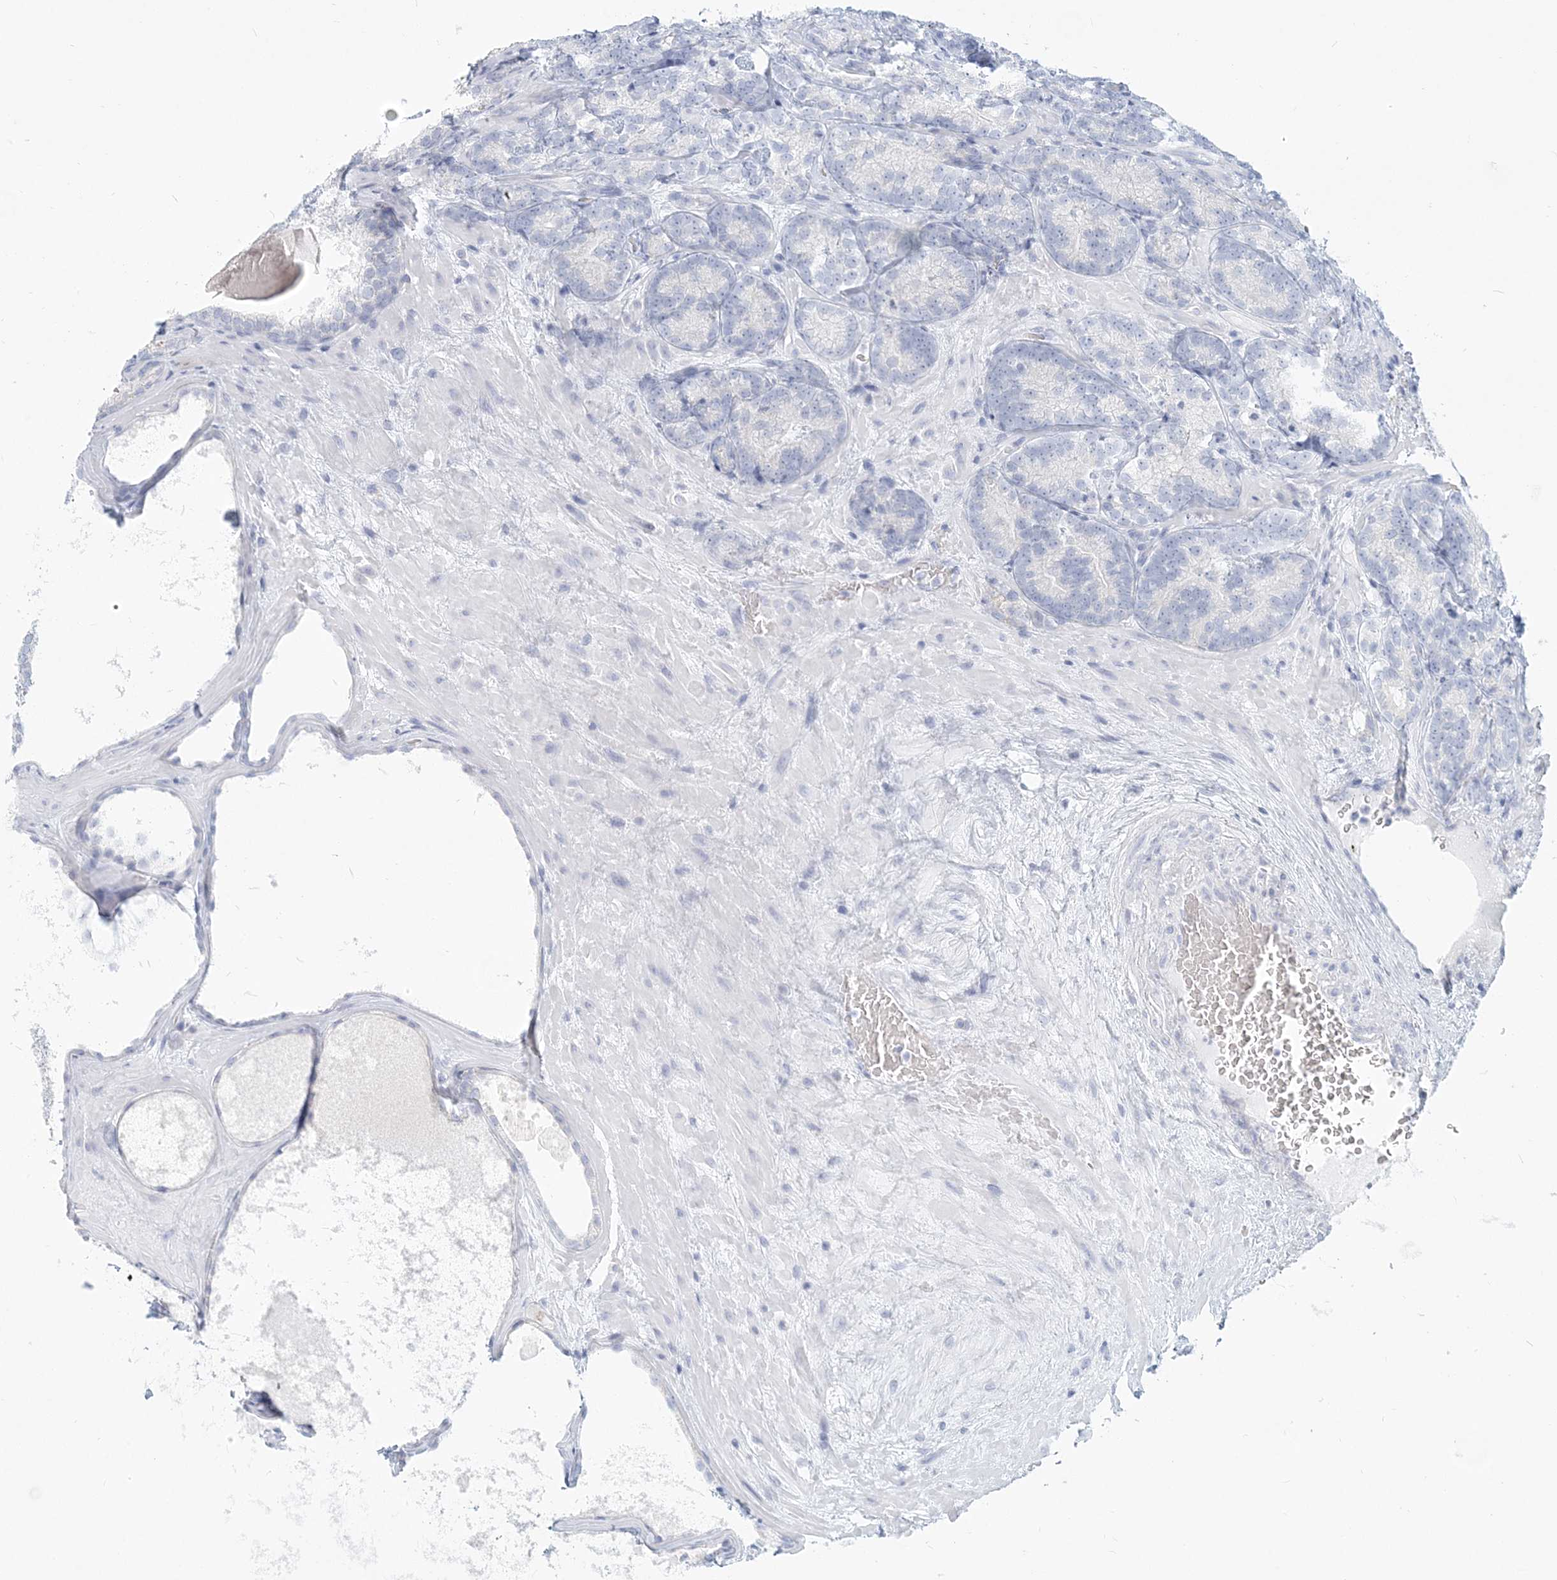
{"staining": {"intensity": "negative", "quantity": "none", "location": "none"}, "tissue": "prostate cancer", "cell_type": "Tumor cells", "image_type": "cancer", "snomed": [{"axis": "morphology", "description": "Adenocarcinoma, High grade"}, {"axis": "topography", "description": "Prostate"}], "caption": "Tumor cells show no significant staining in adenocarcinoma (high-grade) (prostate).", "gene": "CSN1S1", "patient": {"sex": "male", "age": 66}}